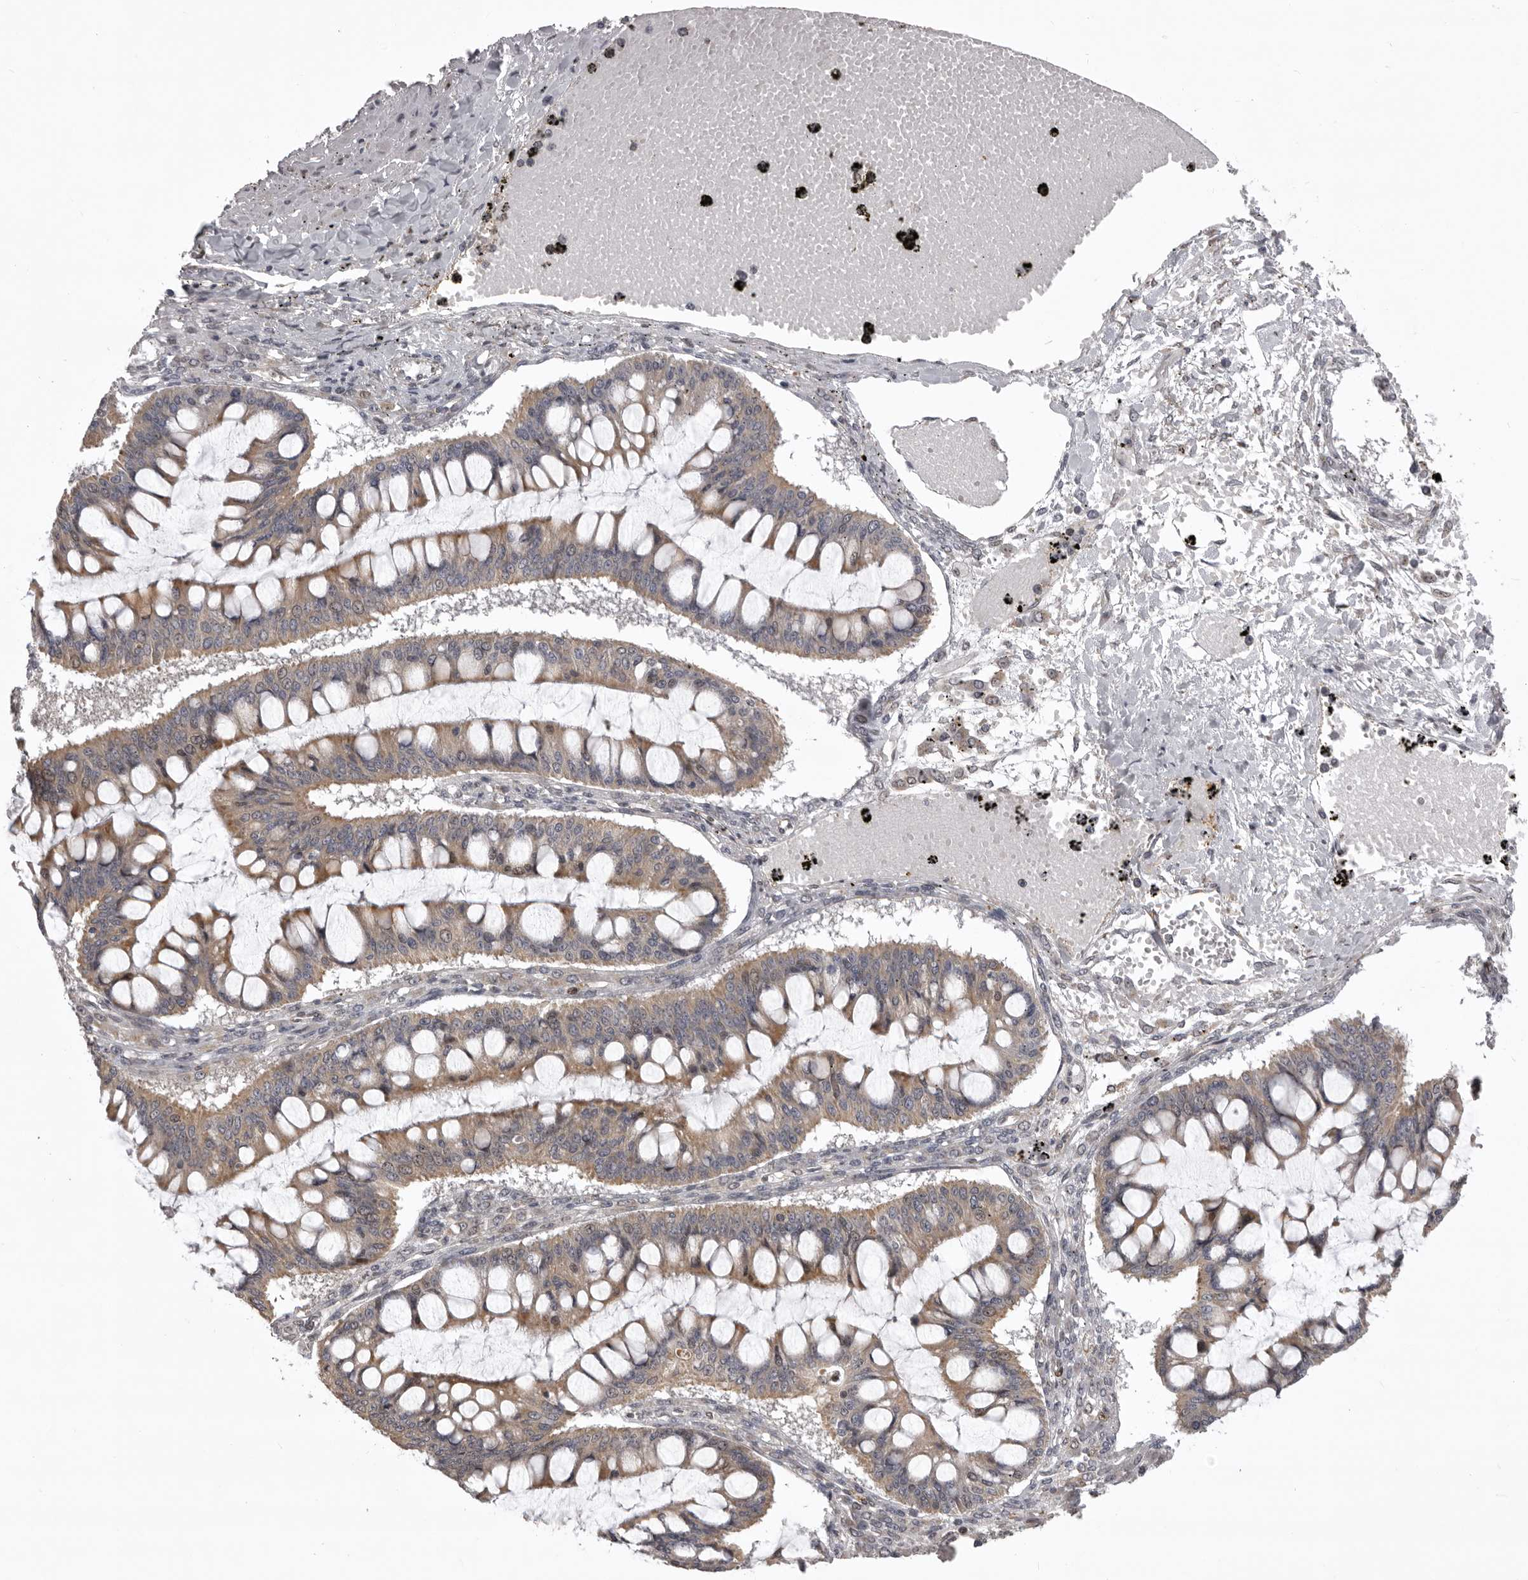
{"staining": {"intensity": "moderate", "quantity": ">75%", "location": "cytoplasmic/membranous"}, "tissue": "ovarian cancer", "cell_type": "Tumor cells", "image_type": "cancer", "snomed": [{"axis": "morphology", "description": "Cystadenocarcinoma, mucinous, NOS"}, {"axis": "topography", "description": "Ovary"}], "caption": "Mucinous cystadenocarcinoma (ovarian) stained for a protein (brown) exhibits moderate cytoplasmic/membranous positive staining in about >75% of tumor cells.", "gene": "C1orf109", "patient": {"sex": "female", "age": 73}}